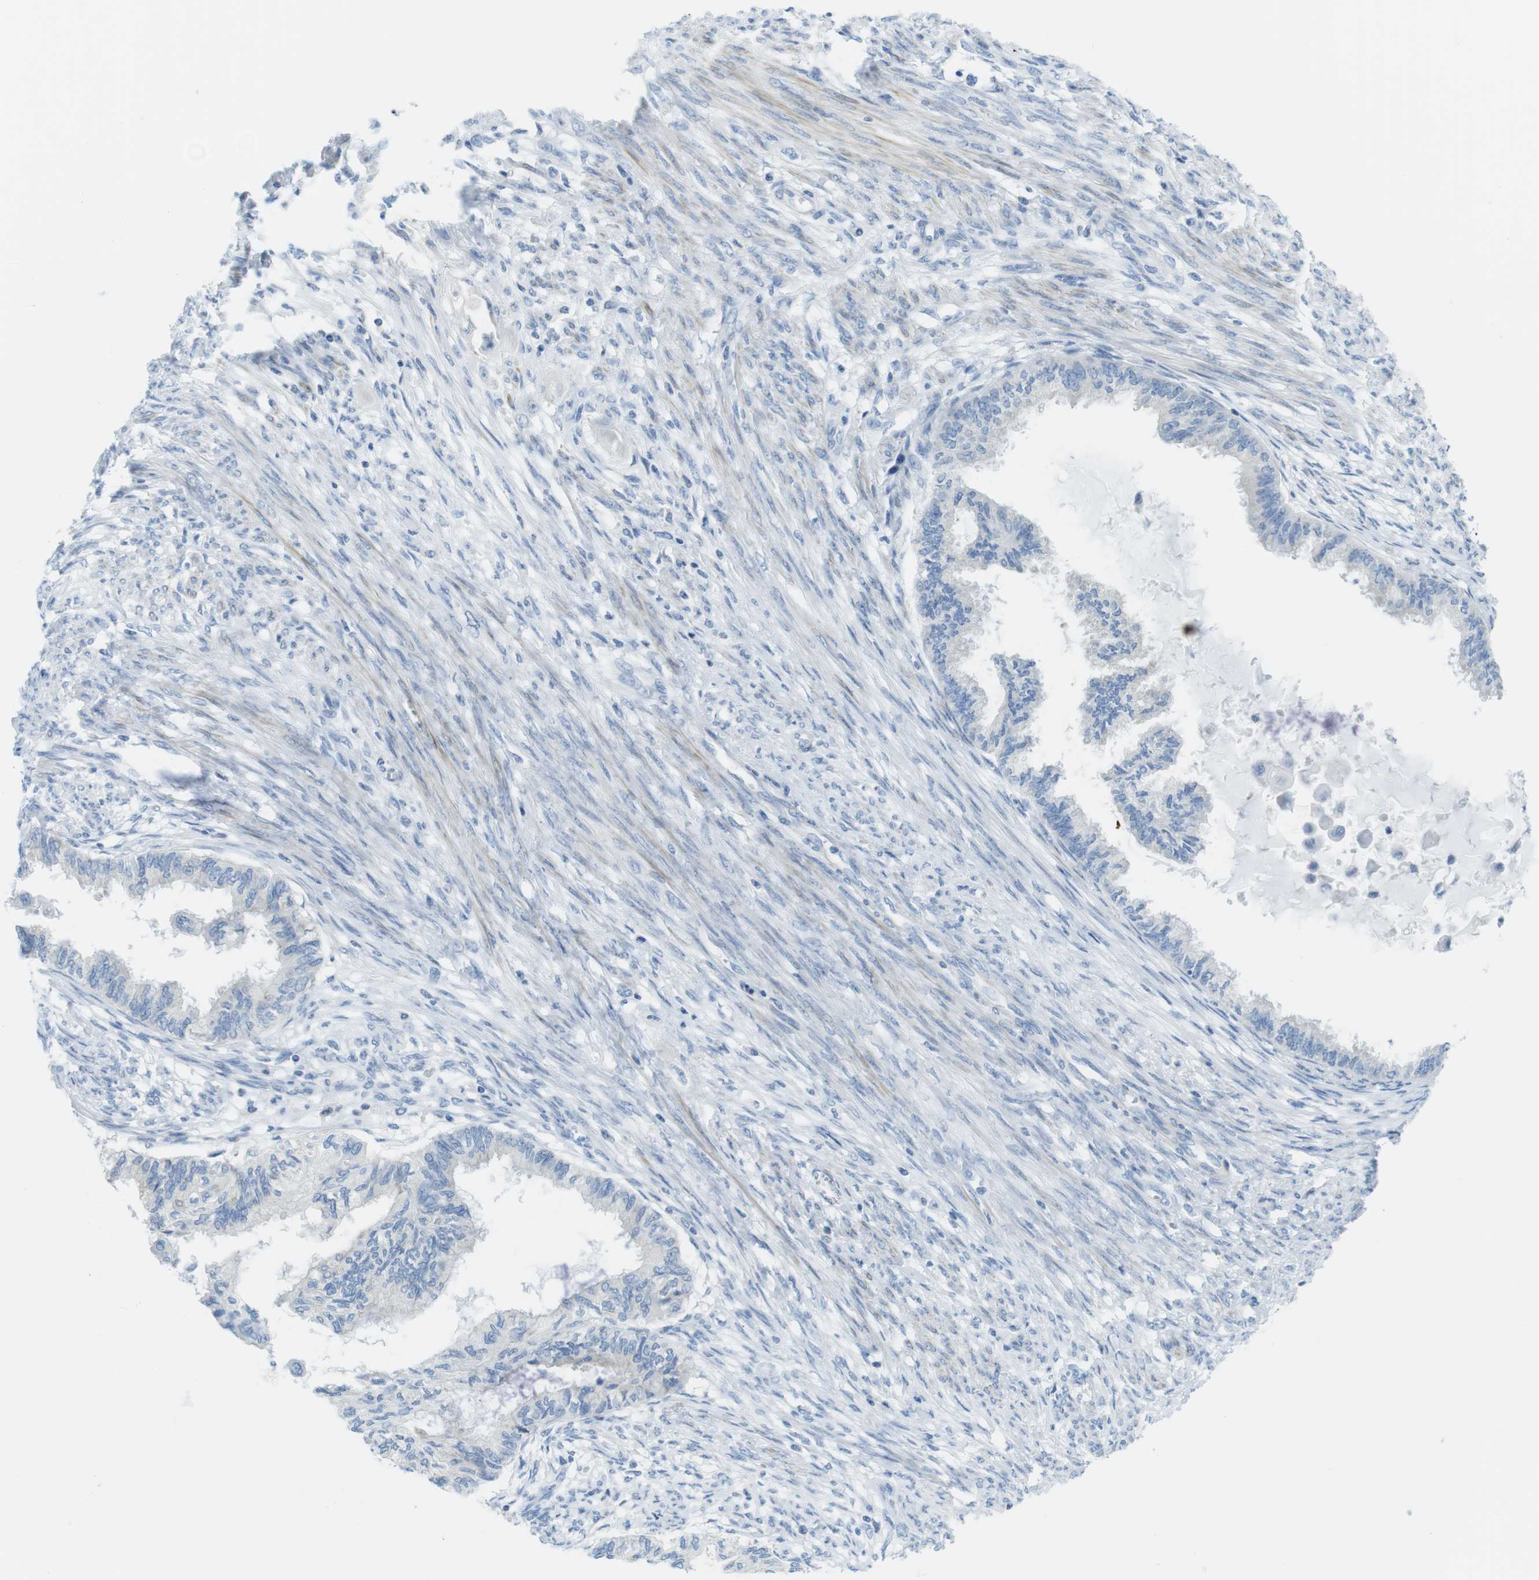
{"staining": {"intensity": "negative", "quantity": "none", "location": "none"}, "tissue": "cervical cancer", "cell_type": "Tumor cells", "image_type": "cancer", "snomed": [{"axis": "morphology", "description": "Normal tissue, NOS"}, {"axis": "morphology", "description": "Adenocarcinoma, NOS"}, {"axis": "topography", "description": "Cervix"}, {"axis": "topography", "description": "Endometrium"}], "caption": "There is no significant staining in tumor cells of adenocarcinoma (cervical).", "gene": "ASIC5", "patient": {"sex": "female", "age": 86}}